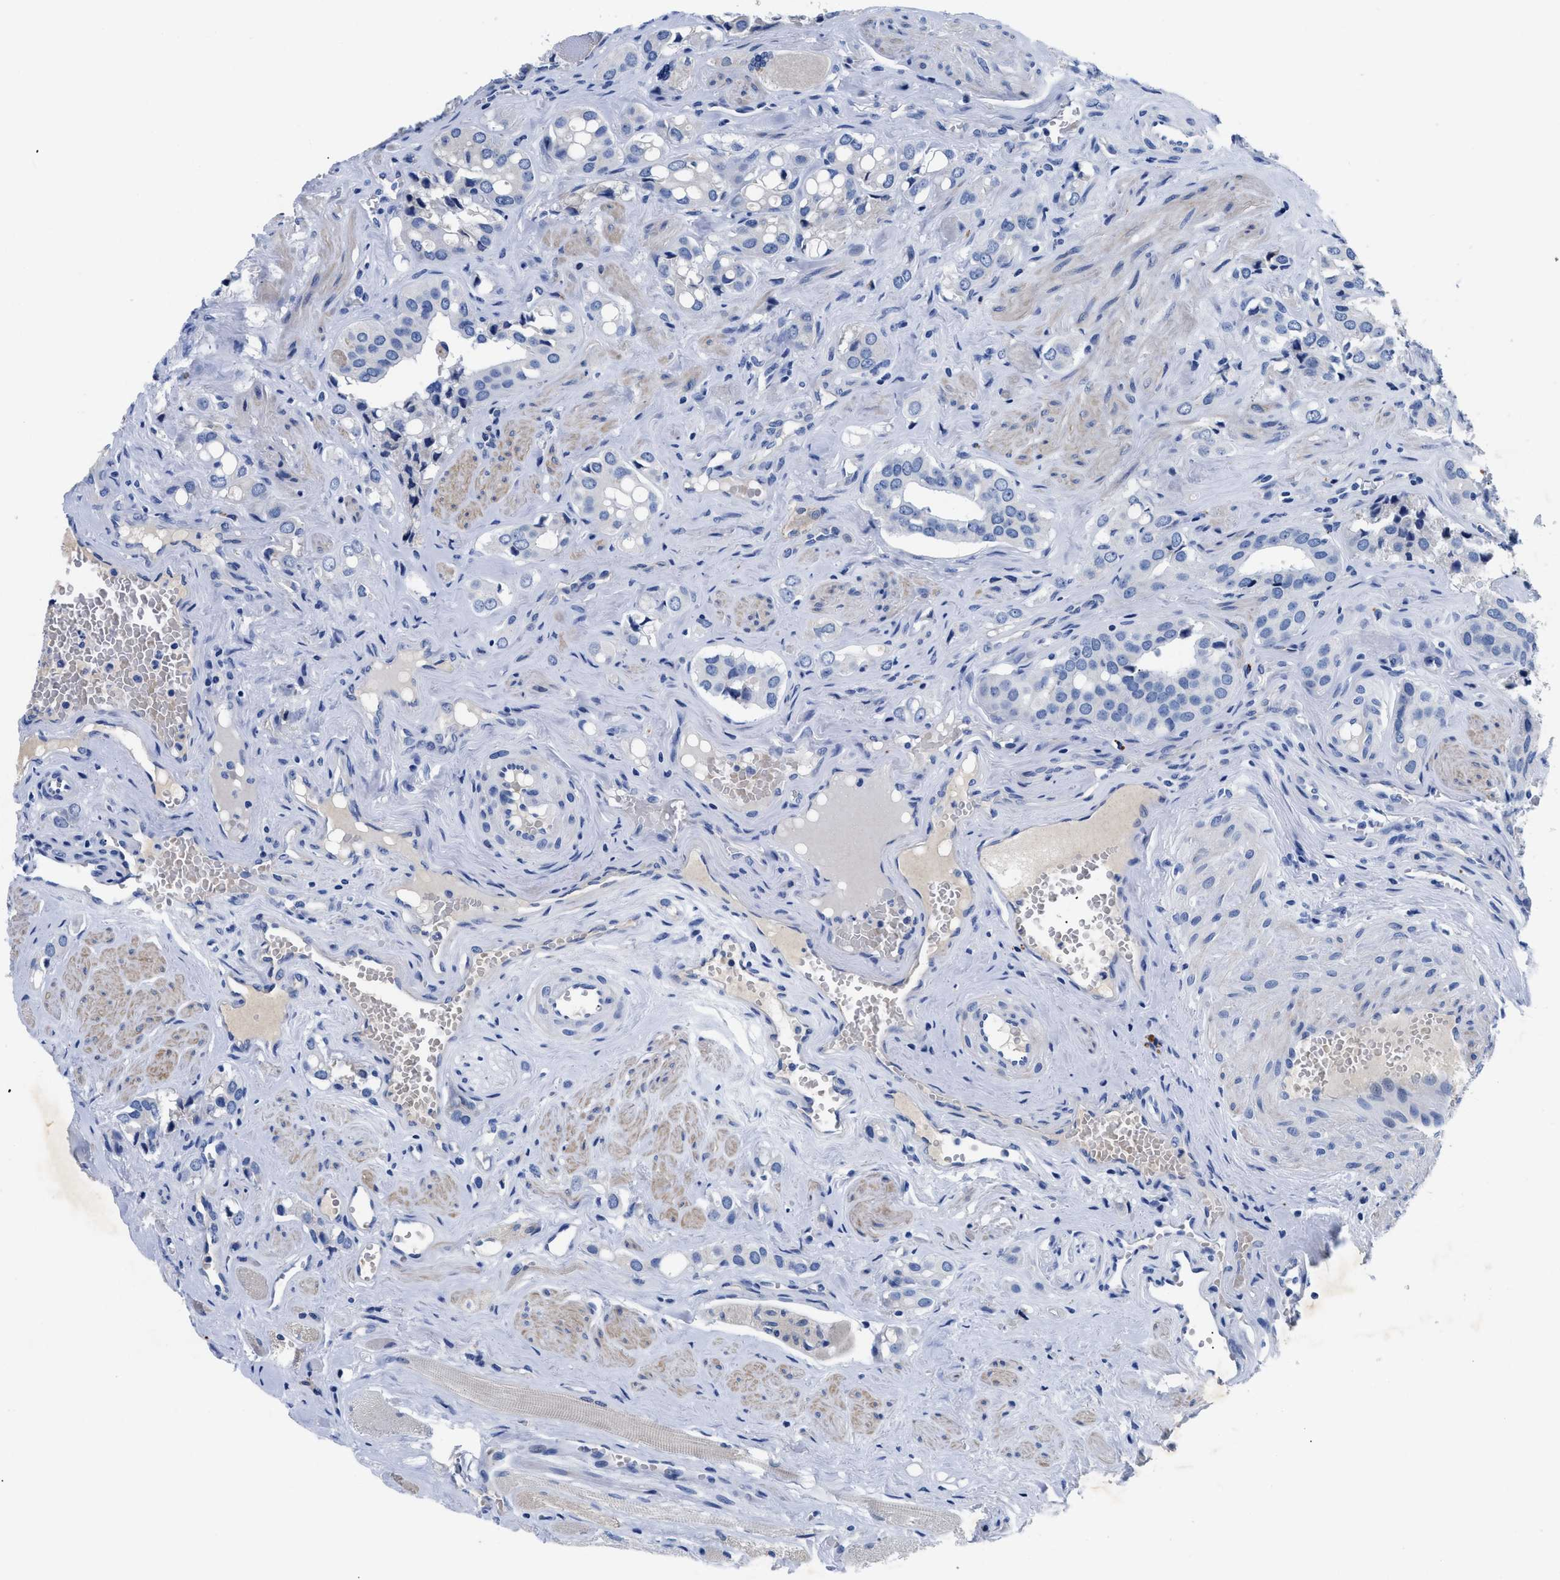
{"staining": {"intensity": "negative", "quantity": "none", "location": "none"}, "tissue": "prostate cancer", "cell_type": "Tumor cells", "image_type": "cancer", "snomed": [{"axis": "morphology", "description": "Adenocarcinoma, High grade"}, {"axis": "topography", "description": "Prostate"}], "caption": "Protein analysis of prostate high-grade adenocarcinoma displays no significant staining in tumor cells. Nuclei are stained in blue.", "gene": "TMEM68", "patient": {"sex": "male", "age": 52}}